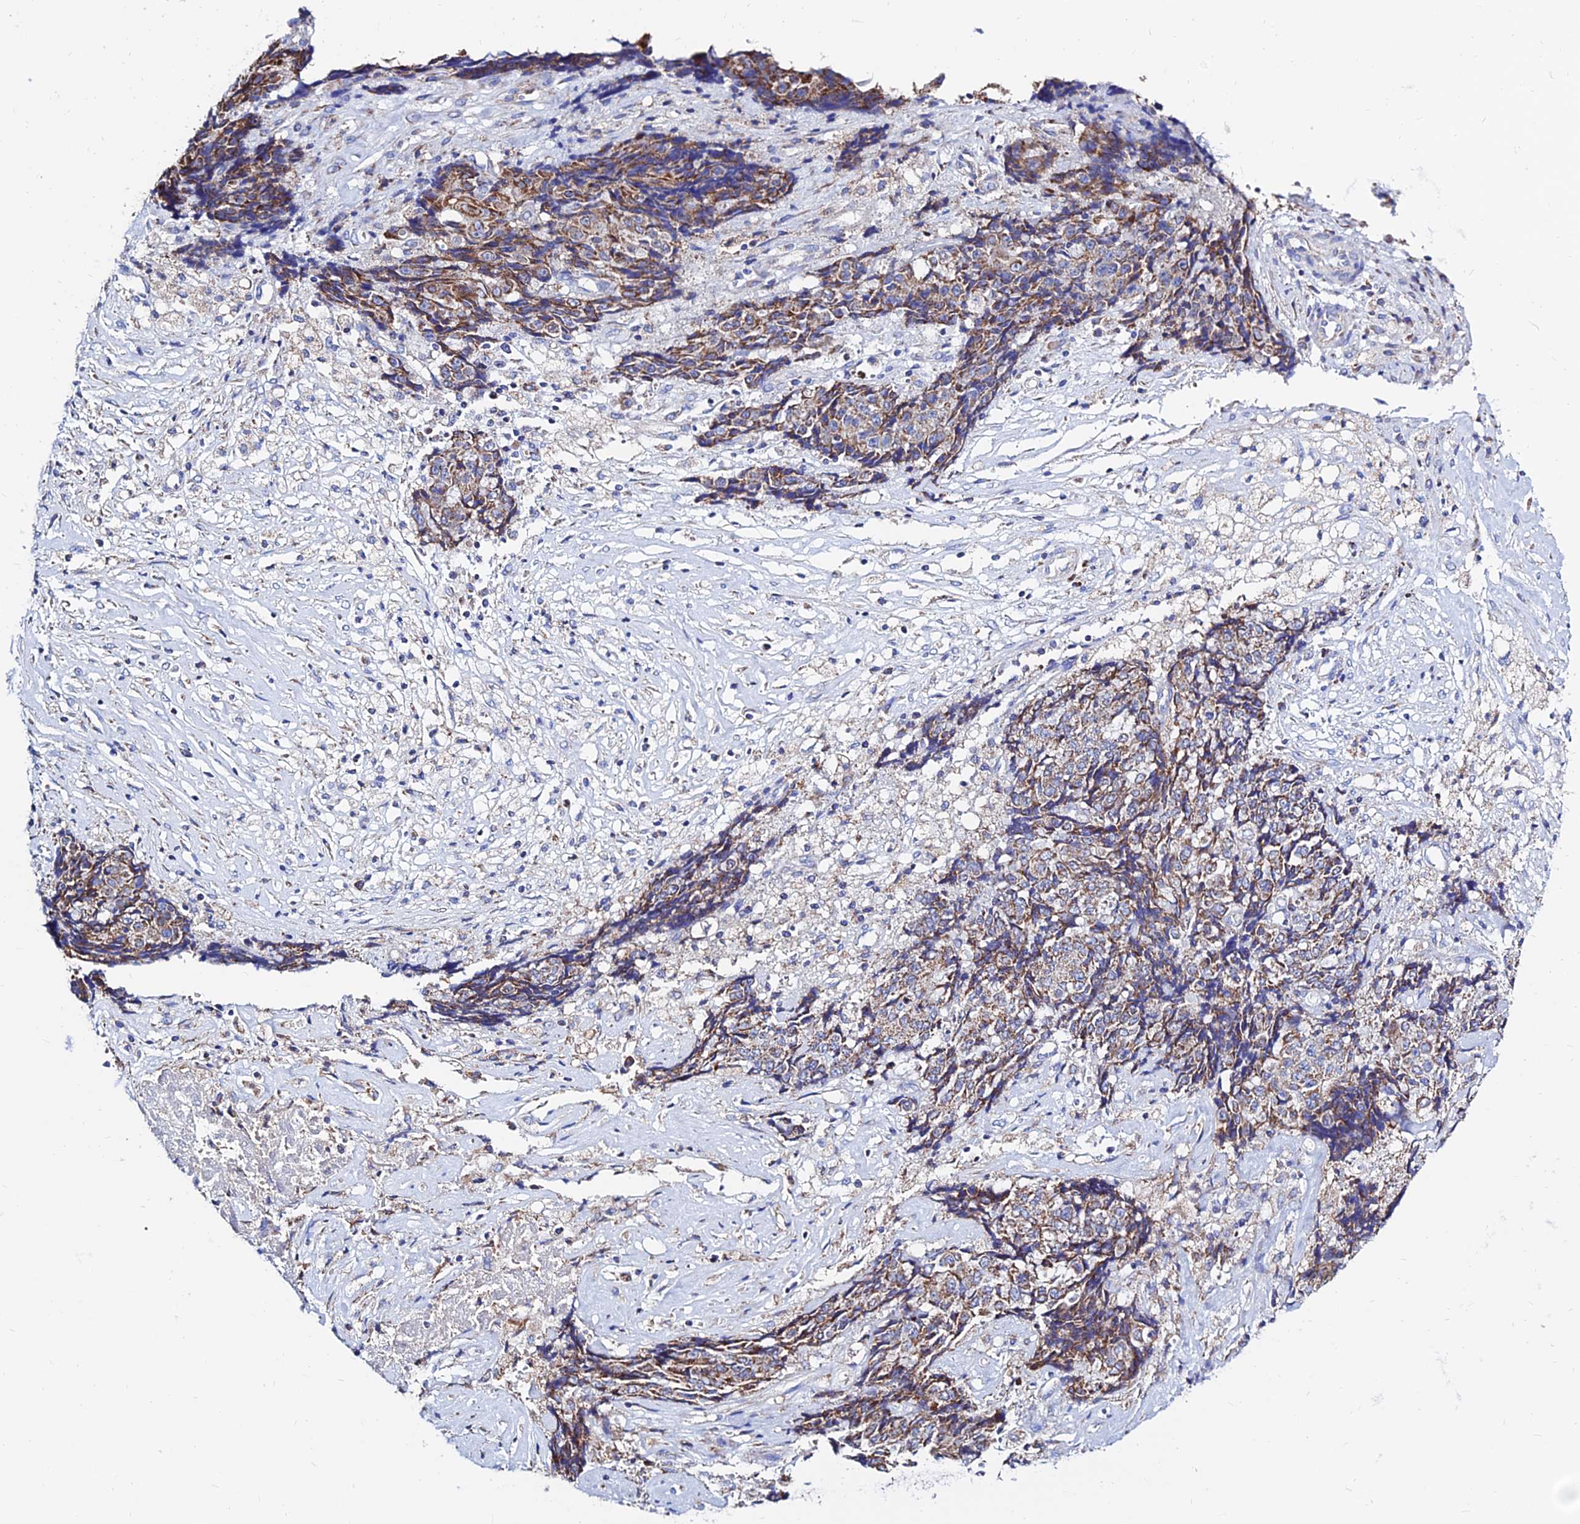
{"staining": {"intensity": "weak", "quantity": ">75%", "location": "cytoplasmic/membranous"}, "tissue": "ovarian cancer", "cell_type": "Tumor cells", "image_type": "cancer", "snomed": [{"axis": "morphology", "description": "Carcinoma, endometroid"}, {"axis": "topography", "description": "Ovary"}], "caption": "Ovarian cancer (endometroid carcinoma) stained with a protein marker demonstrates weak staining in tumor cells.", "gene": "MGST1", "patient": {"sex": "female", "age": 42}}